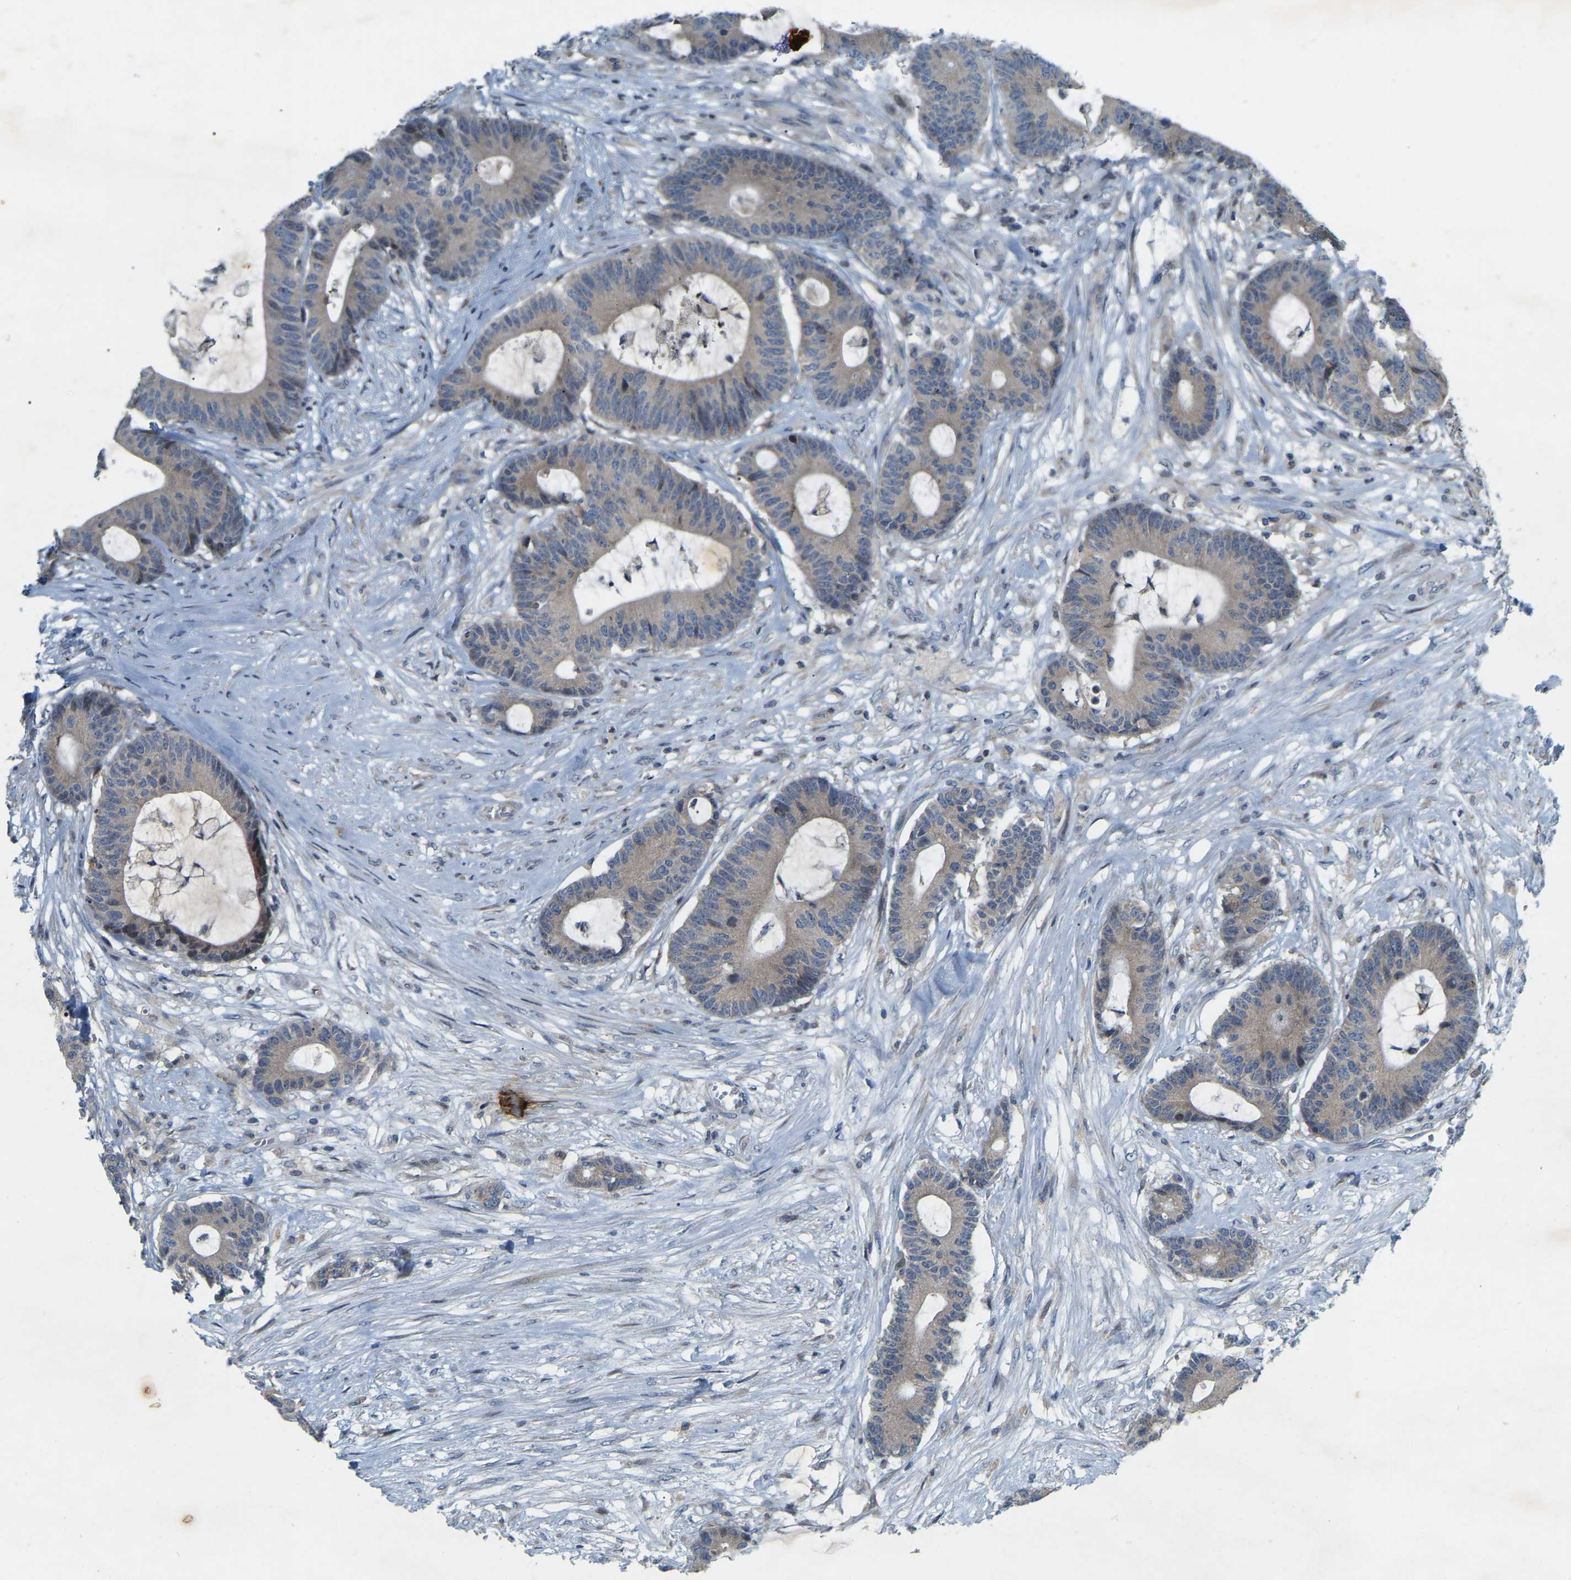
{"staining": {"intensity": "weak", "quantity": ">75%", "location": "cytoplasmic/membranous"}, "tissue": "colorectal cancer", "cell_type": "Tumor cells", "image_type": "cancer", "snomed": [{"axis": "morphology", "description": "Adenocarcinoma, NOS"}, {"axis": "topography", "description": "Colon"}], "caption": "IHC of human colorectal adenocarcinoma exhibits low levels of weak cytoplasmic/membranous staining in about >75% of tumor cells.", "gene": "PARL", "patient": {"sex": "female", "age": 84}}